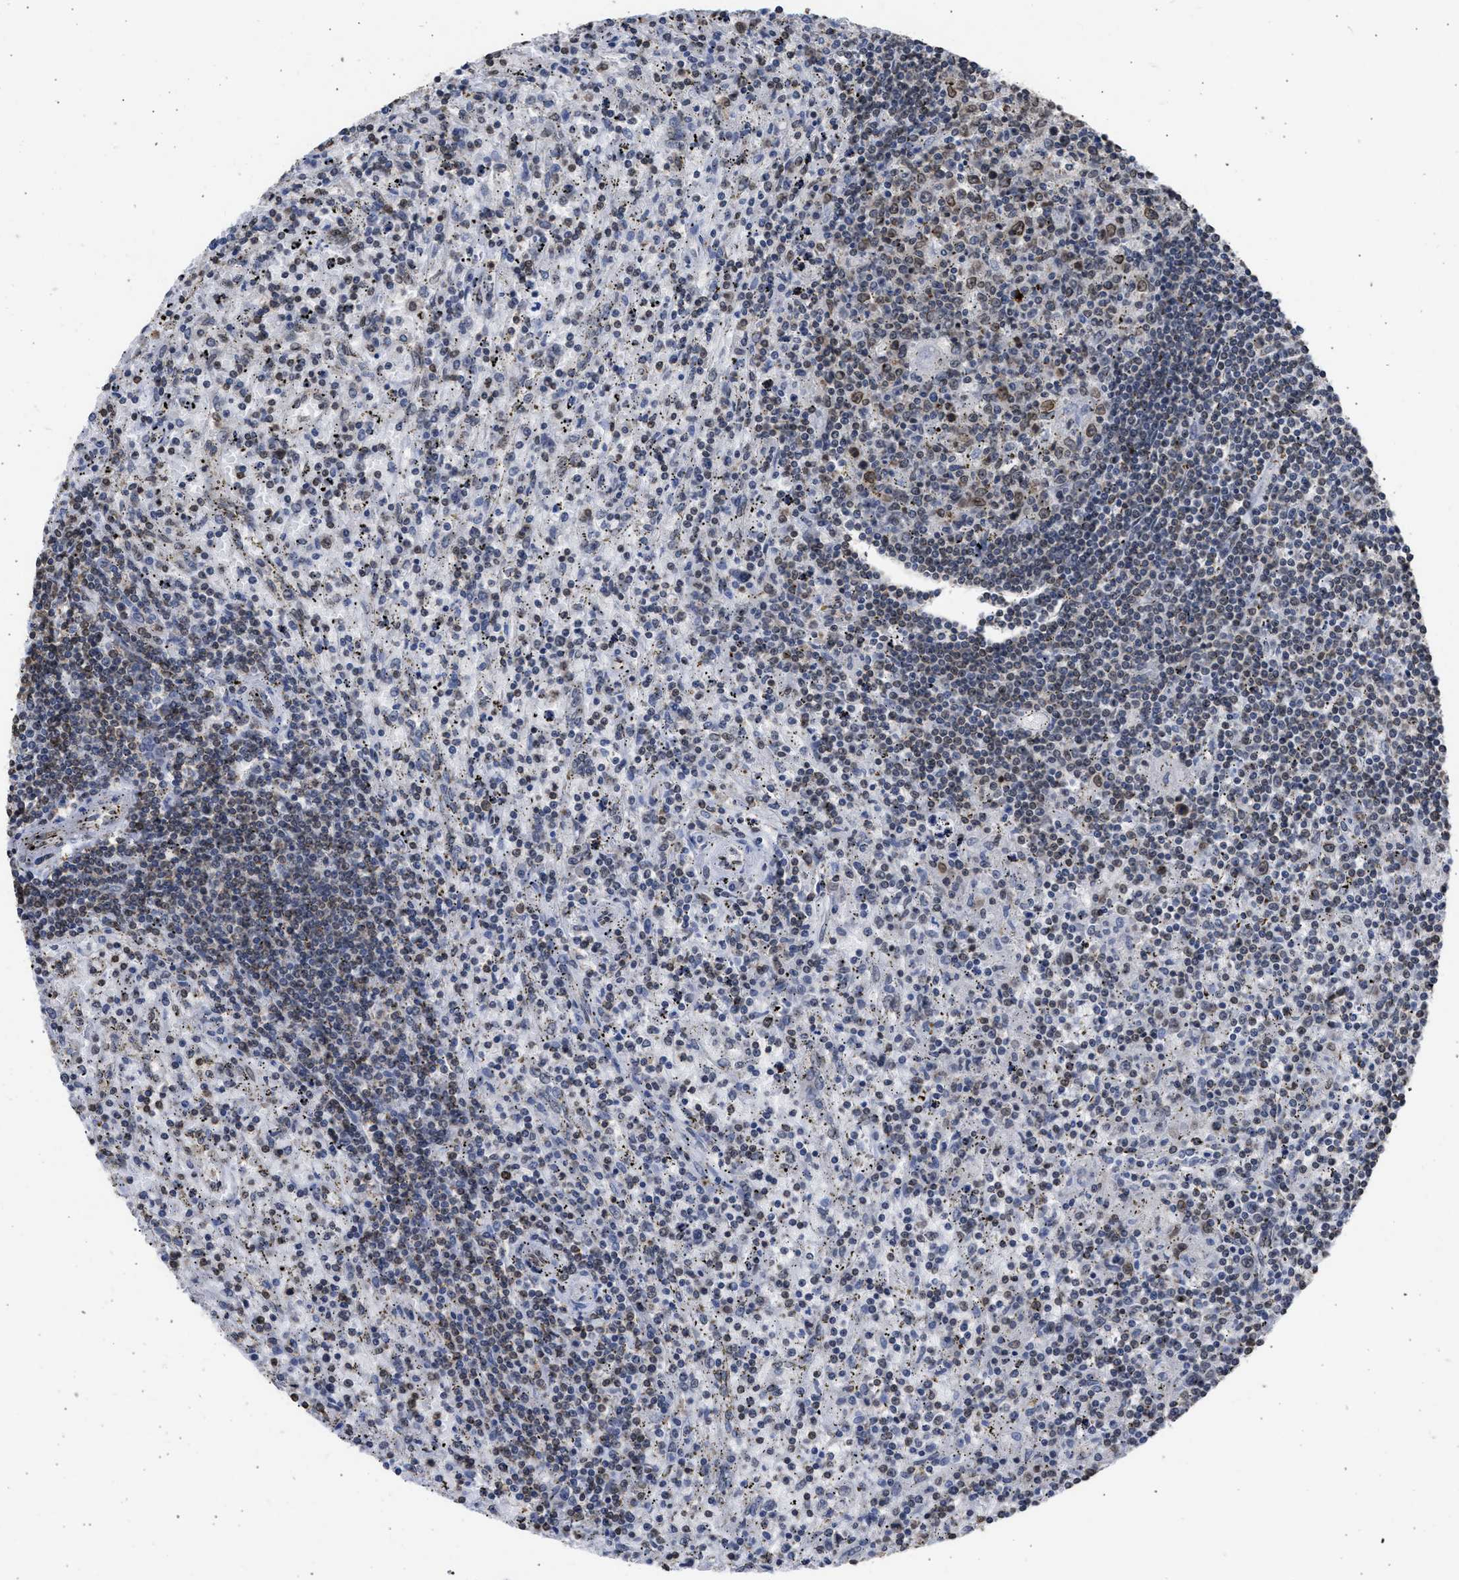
{"staining": {"intensity": "weak", "quantity": "<25%", "location": "nuclear"}, "tissue": "lymphoma", "cell_type": "Tumor cells", "image_type": "cancer", "snomed": [{"axis": "morphology", "description": "Malignant lymphoma, non-Hodgkin's type, Low grade"}, {"axis": "topography", "description": "Spleen"}], "caption": "An image of lymphoma stained for a protein displays no brown staining in tumor cells.", "gene": "NUP35", "patient": {"sex": "male", "age": 76}}